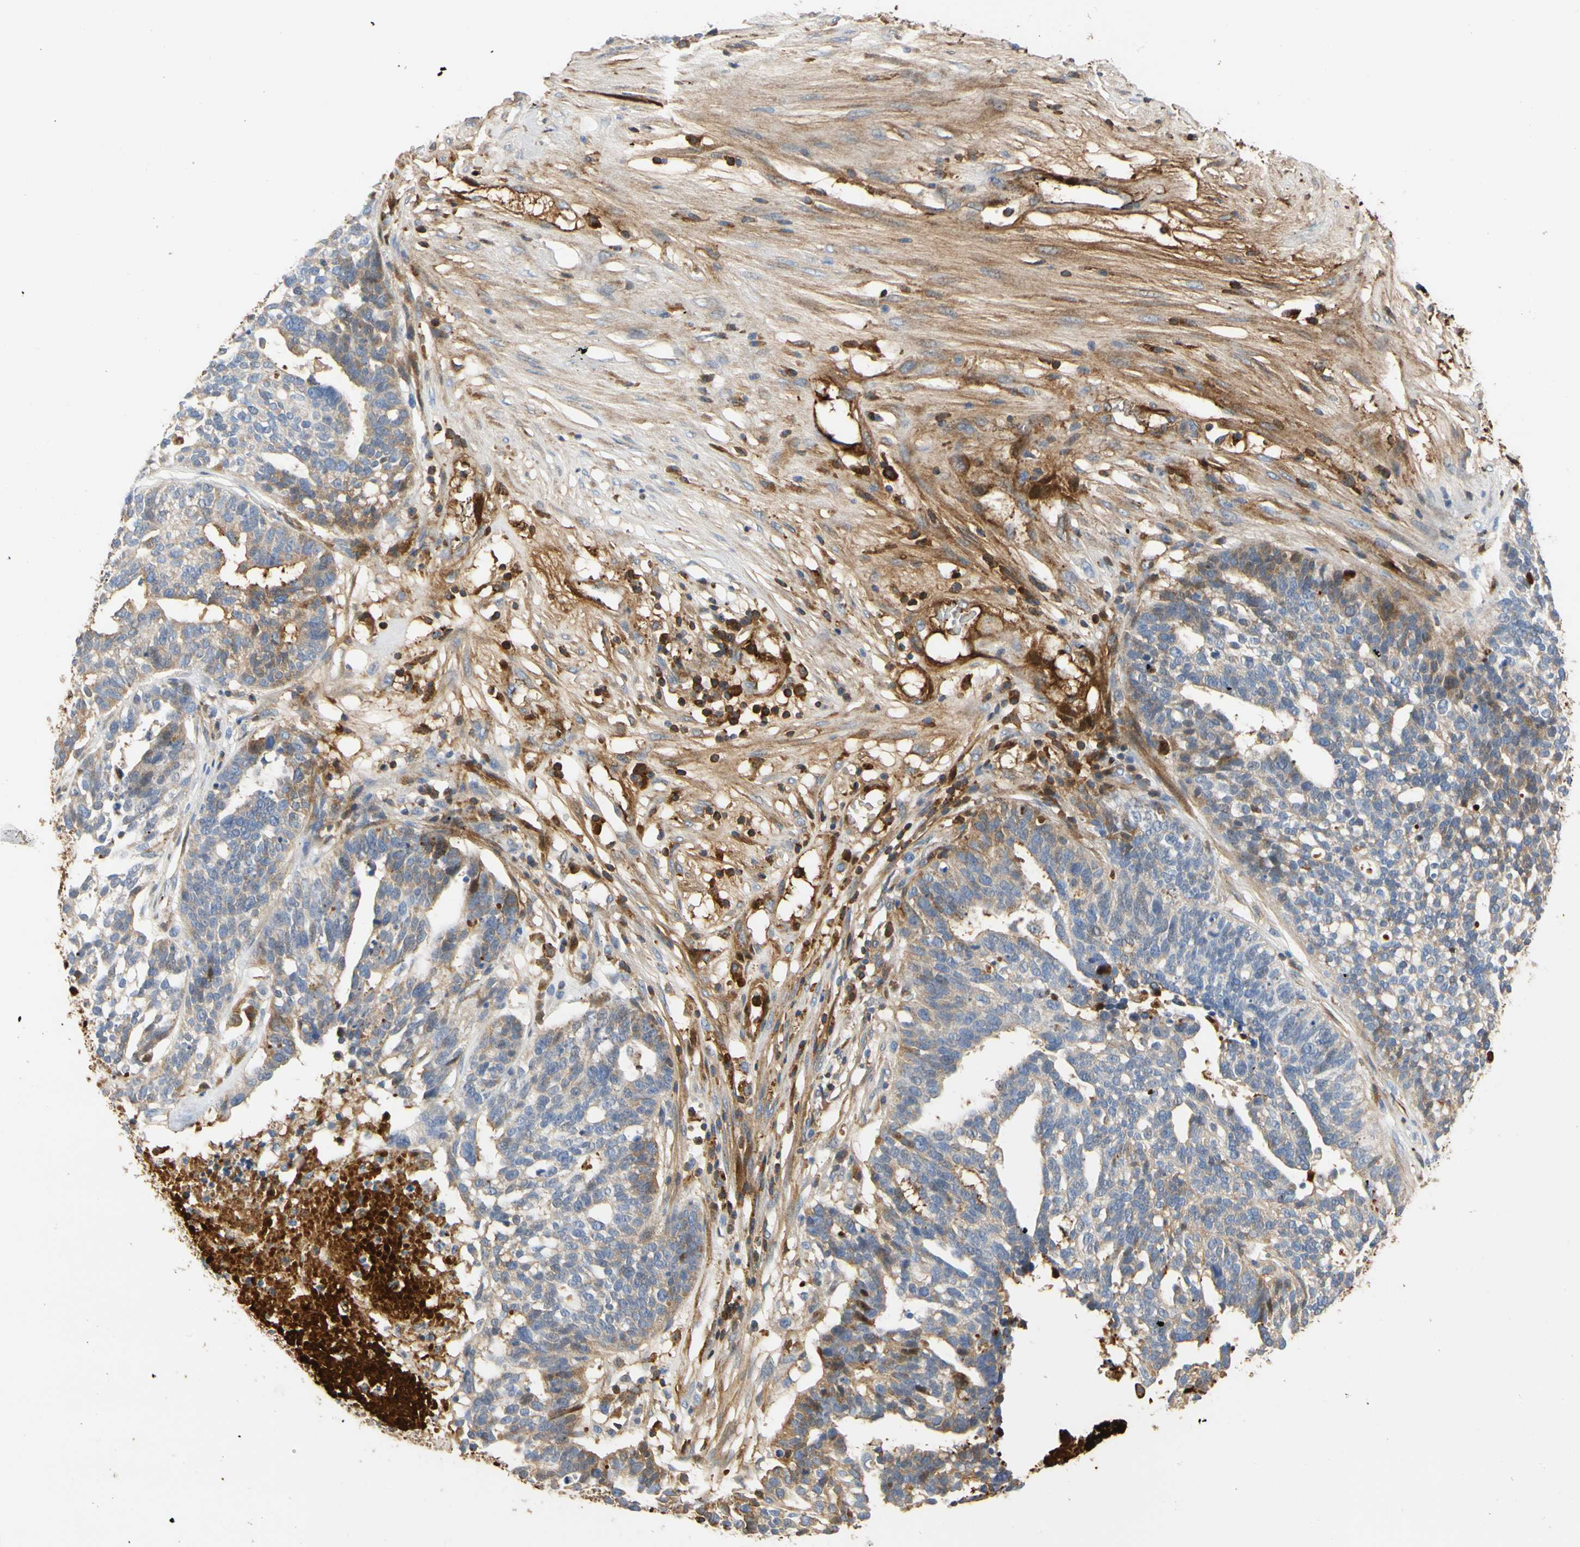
{"staining": {"intensity": "weak", "quantity": "<25%", "location": "cytoplasmic/membranous"}, "tissue": "ovarian cancer", "cell_type": "Tumor cells", "image_type": "cancer", "snomed": [{"axis": "morphology", "description": "Cystadenocarcinoma, serous, NOS"}, {"axis": "topography", "description": "Ovary"}], "caption": "Immunohistochemical staining of human ovarian cancer exhibits no significant staining in tumor cells. (Stains: DAB IHC with hematoxylin counter stain, Microscopy: brightfield microscopy at high magnification).", "gene": "FGB", "patient": {"sex": "female", "age": 59}}